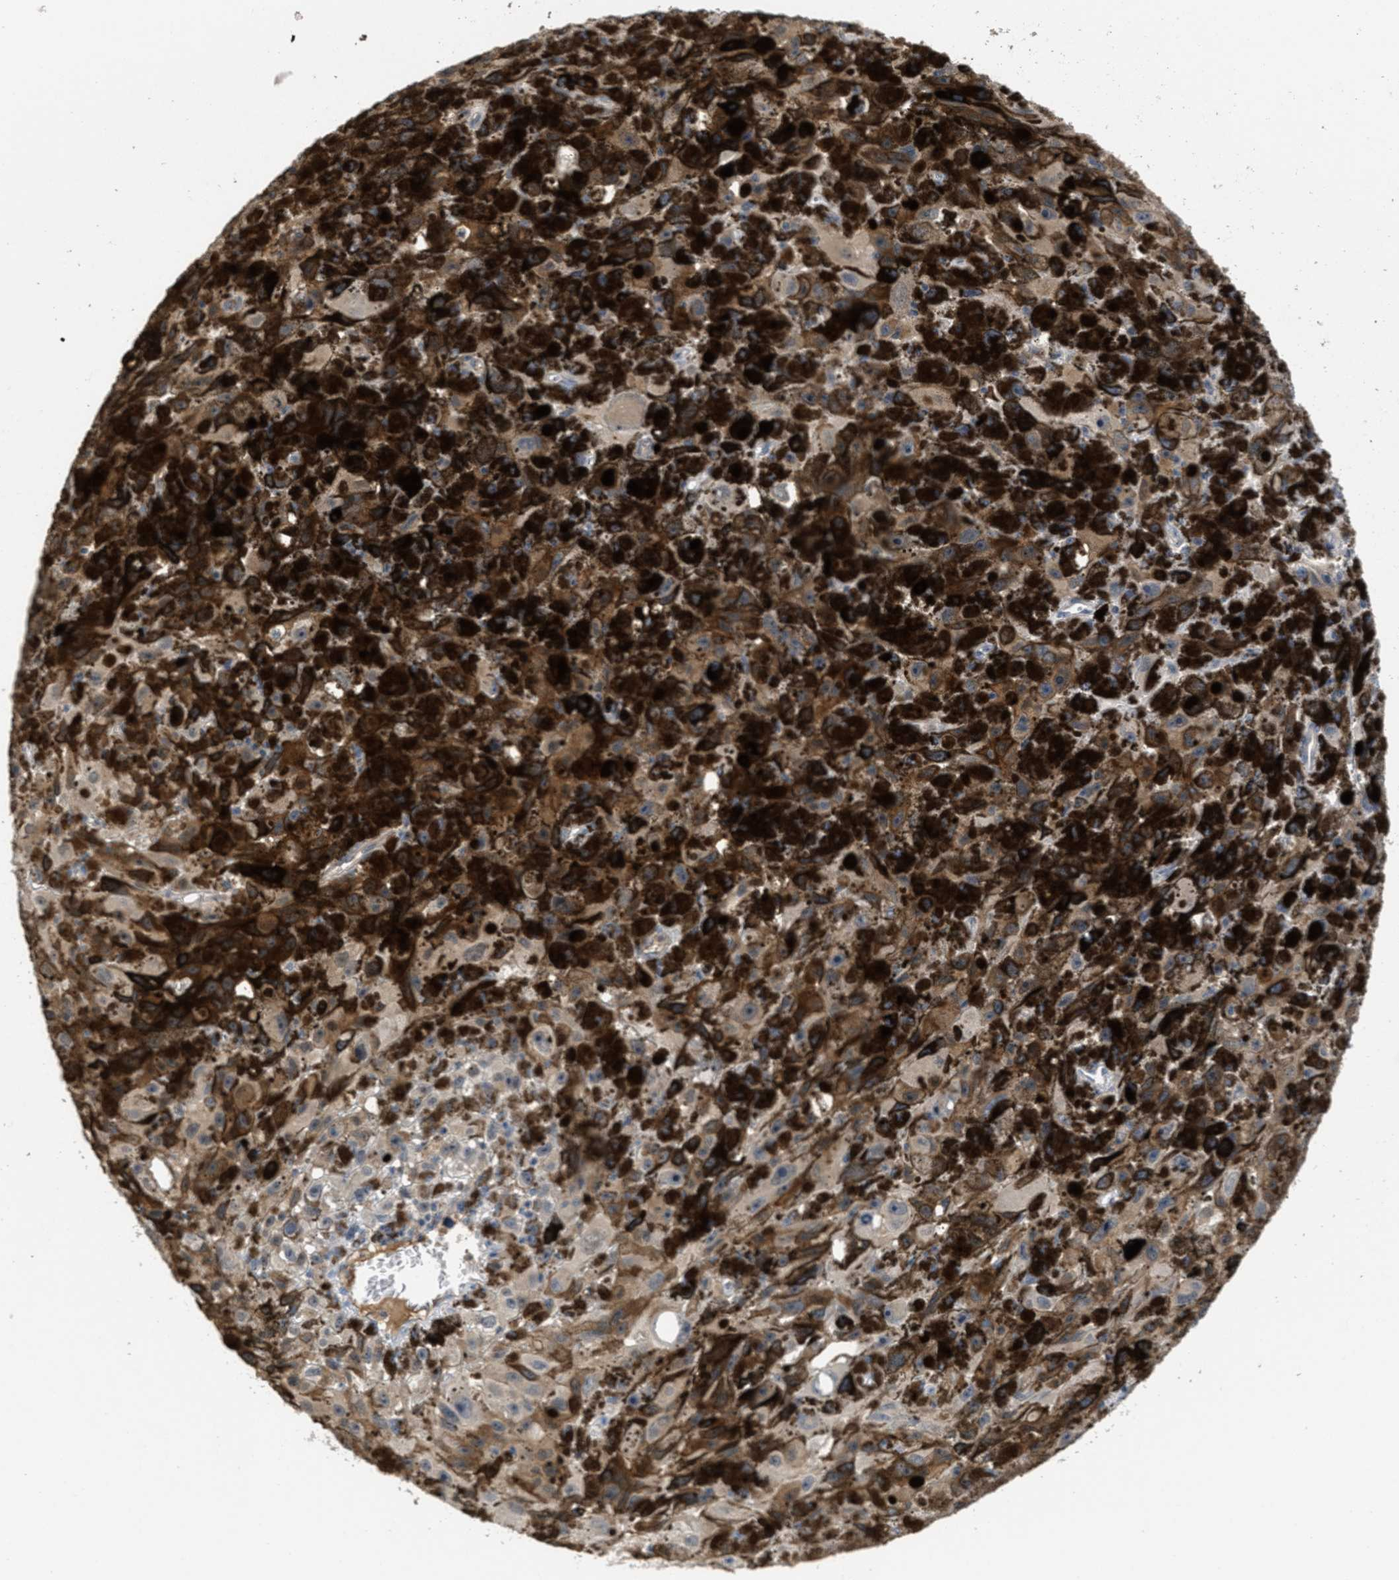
{"staining": {"intensity": "weak", "quantity": ">75%", "location": "cytoplasmic/membranous"}, "tissue": "melanoma", "cell_type": "Tumor cells", "image_type": "cancer", "snomed": [{"axis": "morphology", "description": "Malignant melanoma, NOS"}, {"axis": "topography", "description": "Skin"}], "caption": "There is low levels of weak cytoplasmic/membranous expression in tumor cells of melanoma, as demonstrated by immunohistochemical staining (brown color).", "gene": "ANGPT1", "patient": {"sex": "female", "age": 104}}